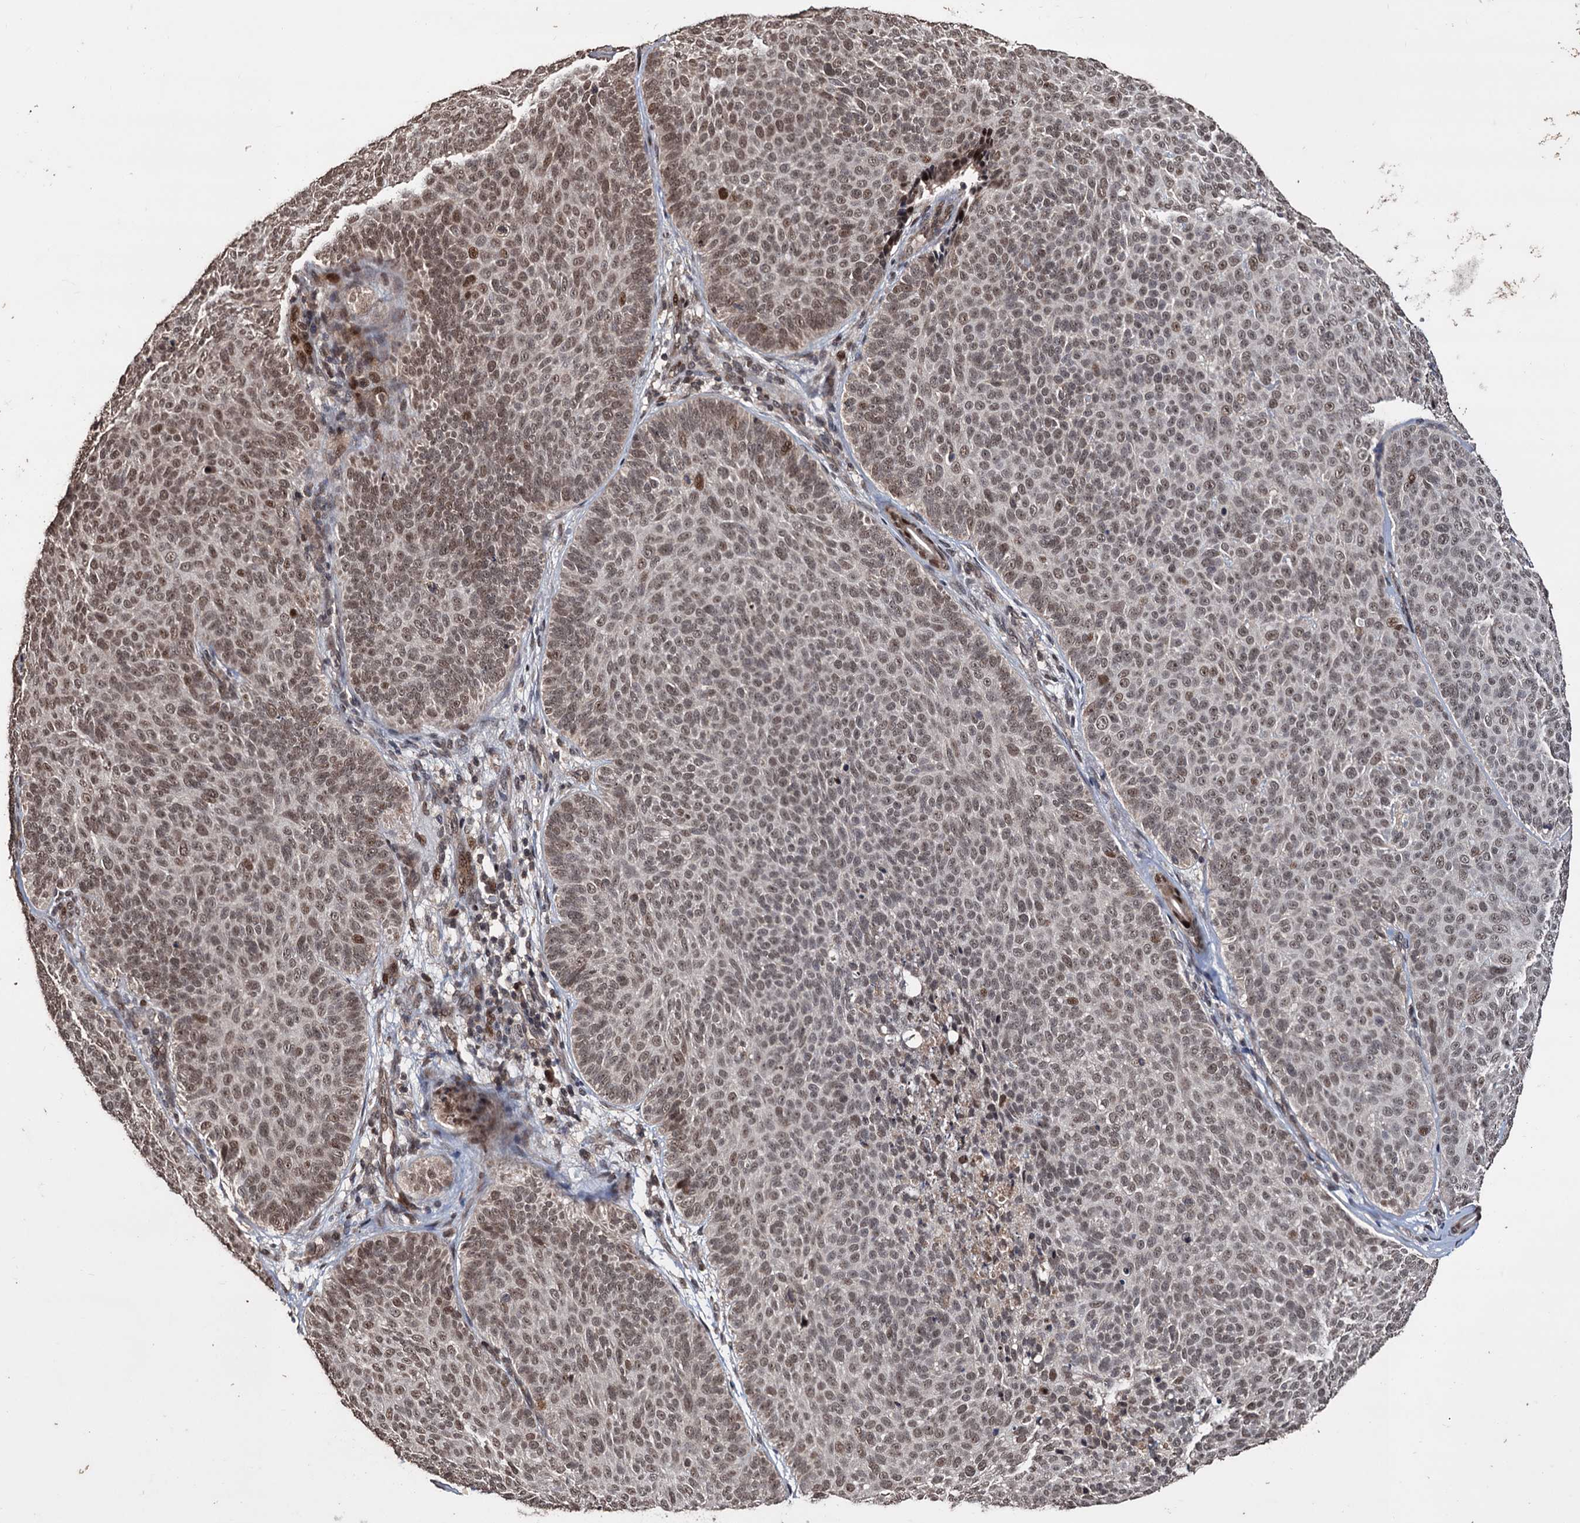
{"staining": {"intensity": "weak", "quantity": "25%-75%", "location": "nuclear"}, "tissue": "skin cancer", "cell_type": "Tumor cells", "image_type": "cancer", "snomed": [{"axis": "morphology", "description": "Basal cell carcinoma"}, {"axis": "topography", "description": "Skin"}], "caption": "Weak nuclear protein positivity is present in approximately 25%-75% of tumor cells in basal cell carcinoma (skin).", "gene": "KLF5", "patient": {"sex": "male", "age": 85}}